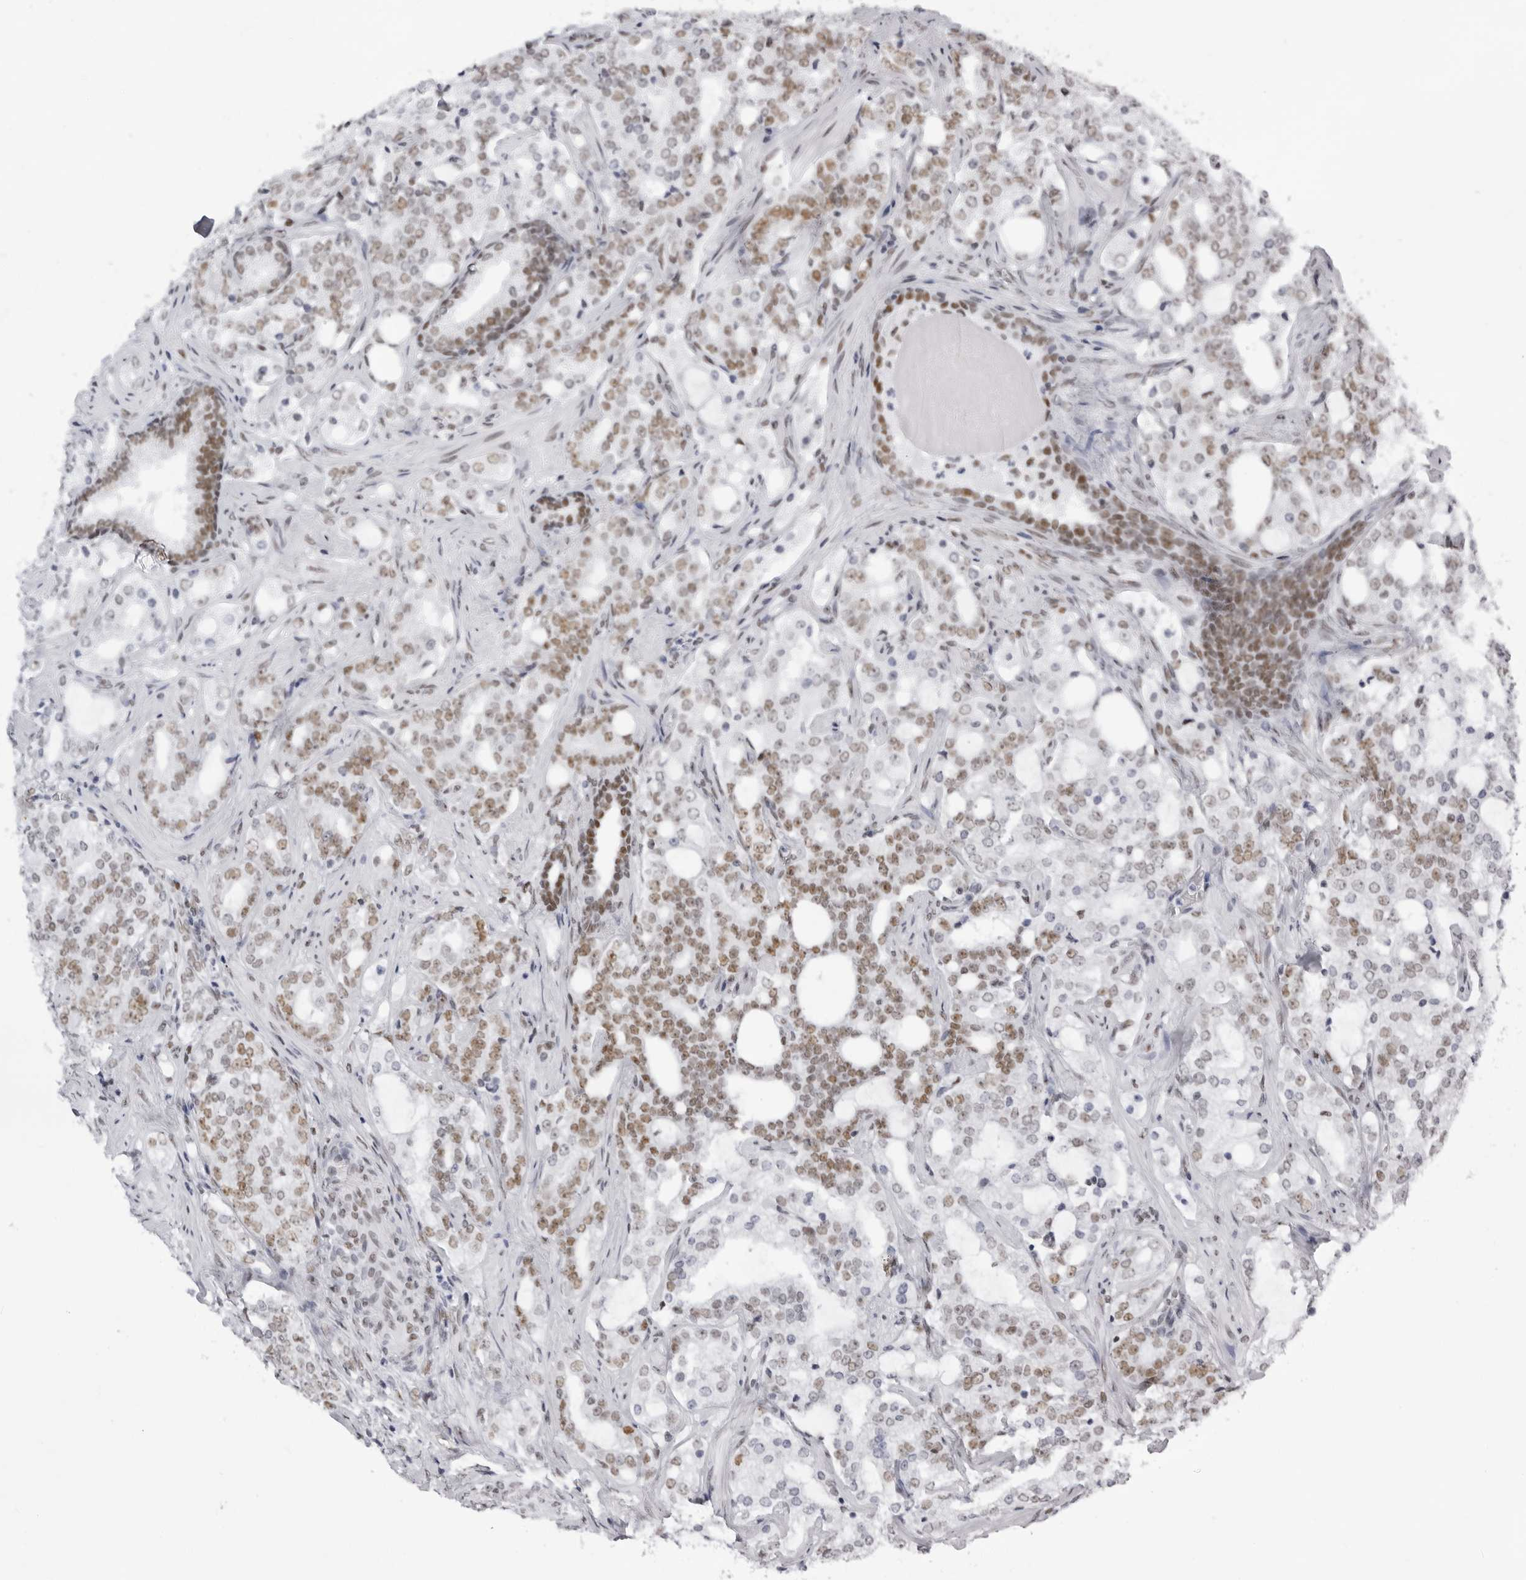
{"staining": {"intensity": "moderate", "quantity": ">75%", "location": "nuclear"}, "tissue": "prostate cancer", "cell_type": "Tumor cells", "image_type": "cancer", "snomed": [{"axis": "morphology", "description": "Adenocarcinoma, High grade"}, {"axis": "topography", "description": "Prostate"}], "caption": "Moderate nuclear staining is identified in approximately >75% of tumor cells in prostate cancer (high-grade adenocarcinoma).", "gene": "IRF2BP2", "patient": {"sex": "male", "age": 64}}